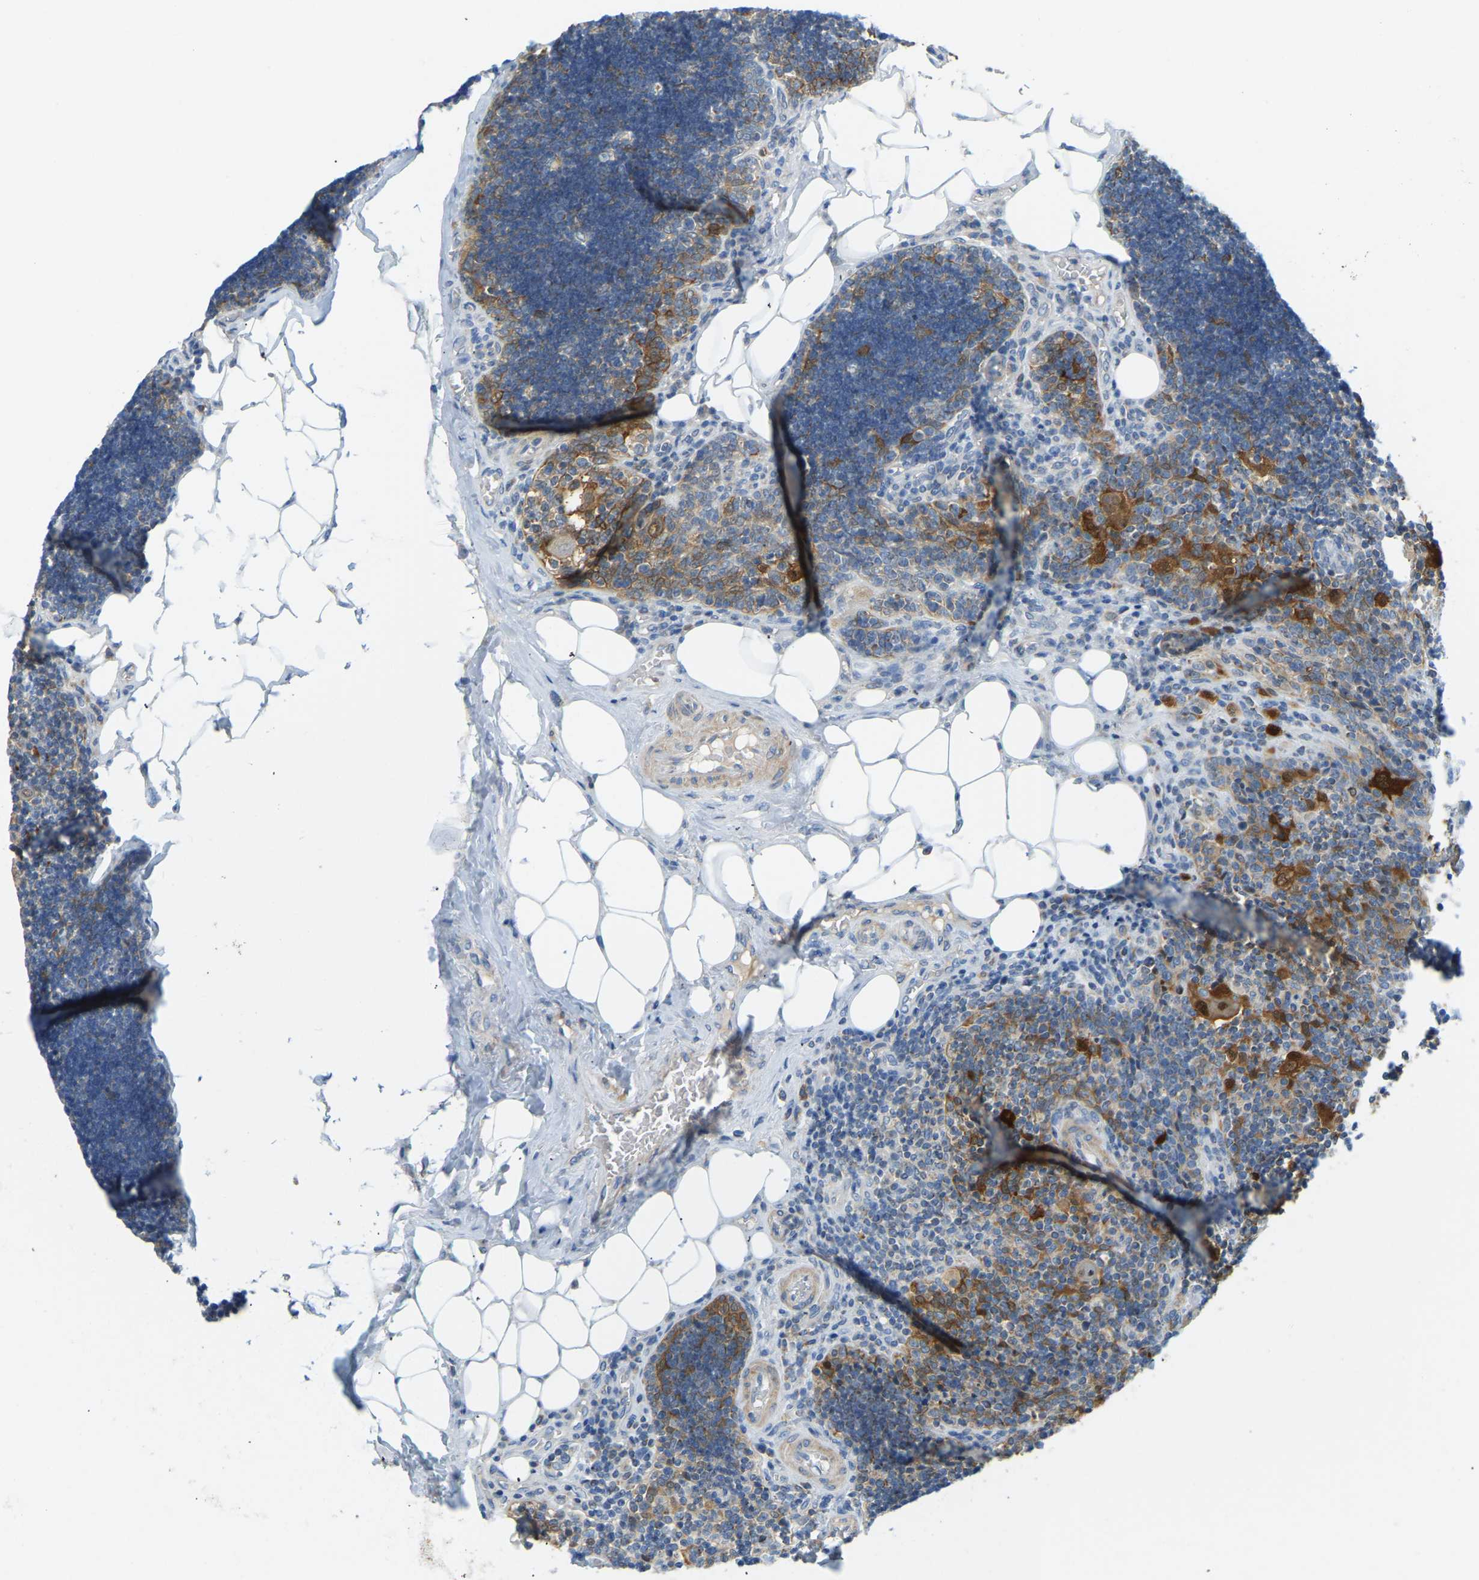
{"staining": {"intensity": "moderate", "quantity": "<25%", "location": "cytoplasmic/membranous"}, "tissue": "lymph node", "cell_type": "Germinal center cells", "image_type": "normal", "snomed": [{"axis": "morphology", "description": "Normal tissue, NOS"}, {"axis": "topography", "description": "Lymph node"}], "caption": "IHC of benign lymph node demonstrates low levels of moderate cytoplasmic/membranous expression in approximately <25% of germinal center cells.", "gene": "GDA", "patient": {"sex": "male", "age": 33}}